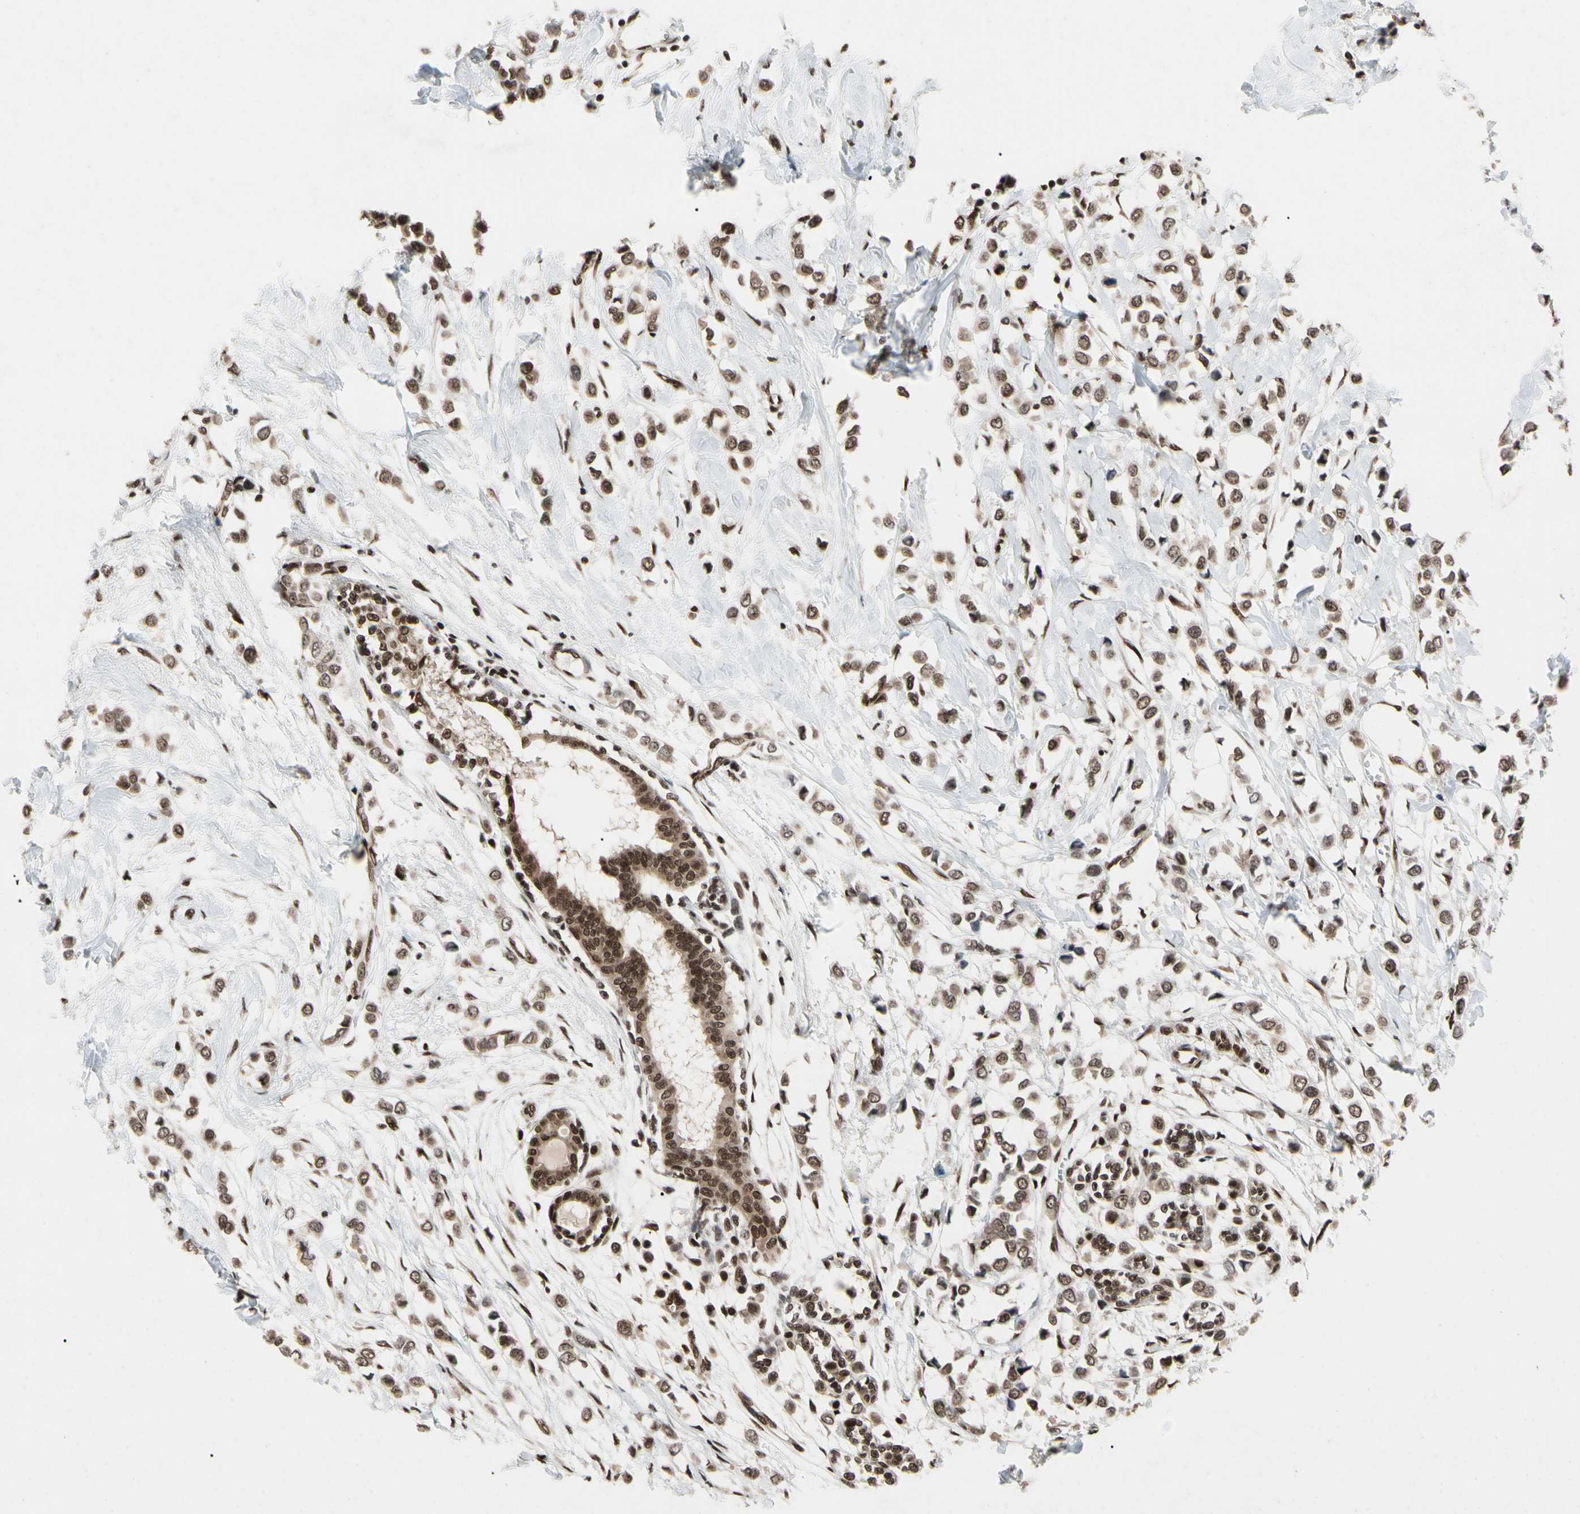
{"staining": {"intensity": "moderate", "quantity": ">75%", "location": "nuclear"}, "tissue": "breast cancer", "cell_type": "Tumor cells", "image_type": "cancer", "snomed": [{"axis": "morphology", "description": "Lobular carcinoma"}, {"axis": "topography", "description": "Breast"}], "caption": "Protein staining shows moderate nuclear staining in approximately >75% of tumor cells in lobular carcinoma (breast). The protein of interest is stained brown, and the nuclei are stained in blue (DAB IHC with brightfield microscopy, high magnification).", "gene": "FAM98B", "patient": {"sex": "female", "age": 51}}